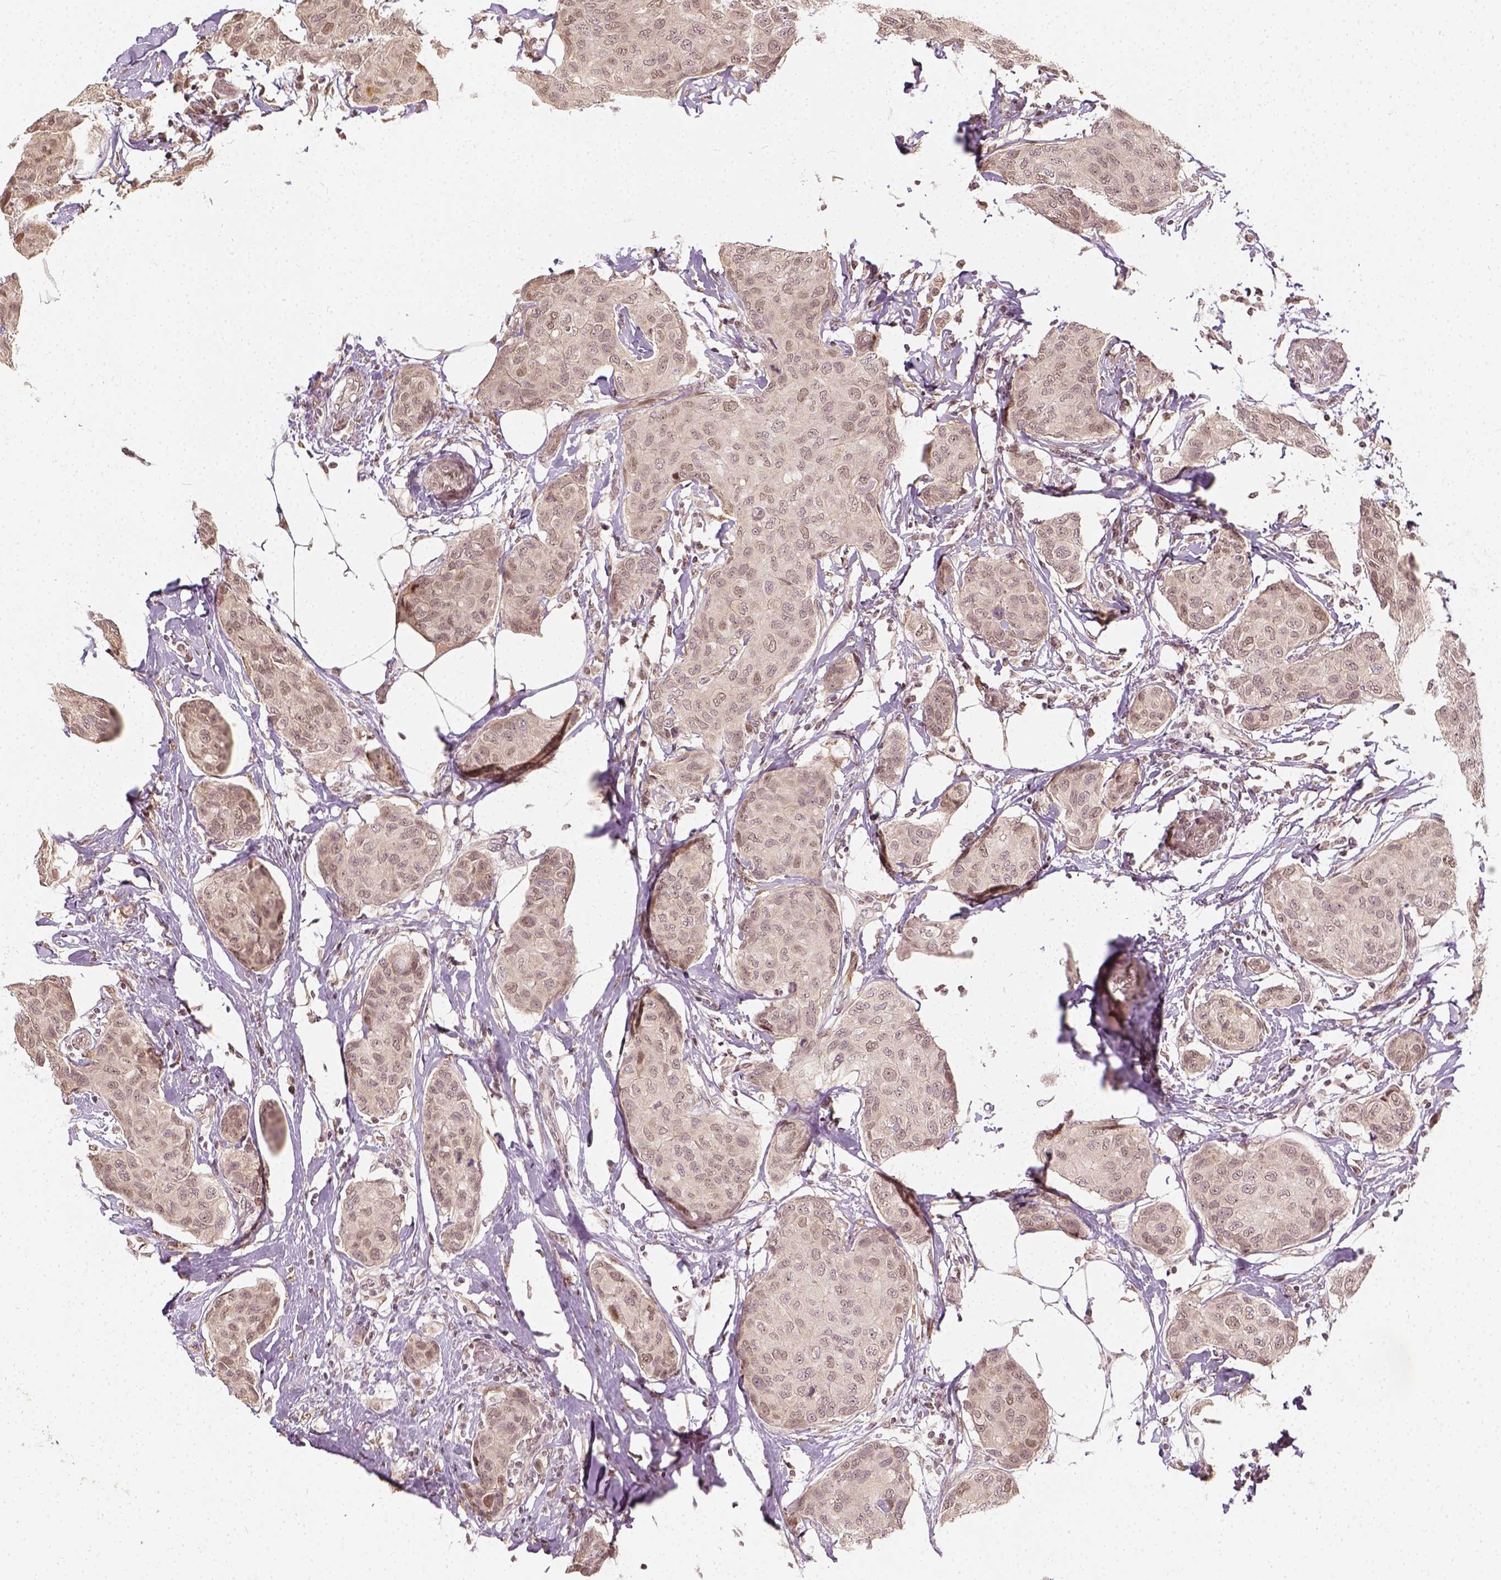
{"staining": {"intensity": "weak", "quantity": "<25%", "location": "nuclear"}, "tissue": "breast cancer", "cell_type": "Tumor cells", "image_type": "cancer", "snomed": [{"axis": "morphology", "description": "Duct carcinoma"}, {"axis": "topography", "description": "Breast"}], "caption": "Micrograph shows no significant protein positivity in tumor cells of breast cancer.", "gene": "ZMAT3", "patient": {"sex": "female", "age": 80}}